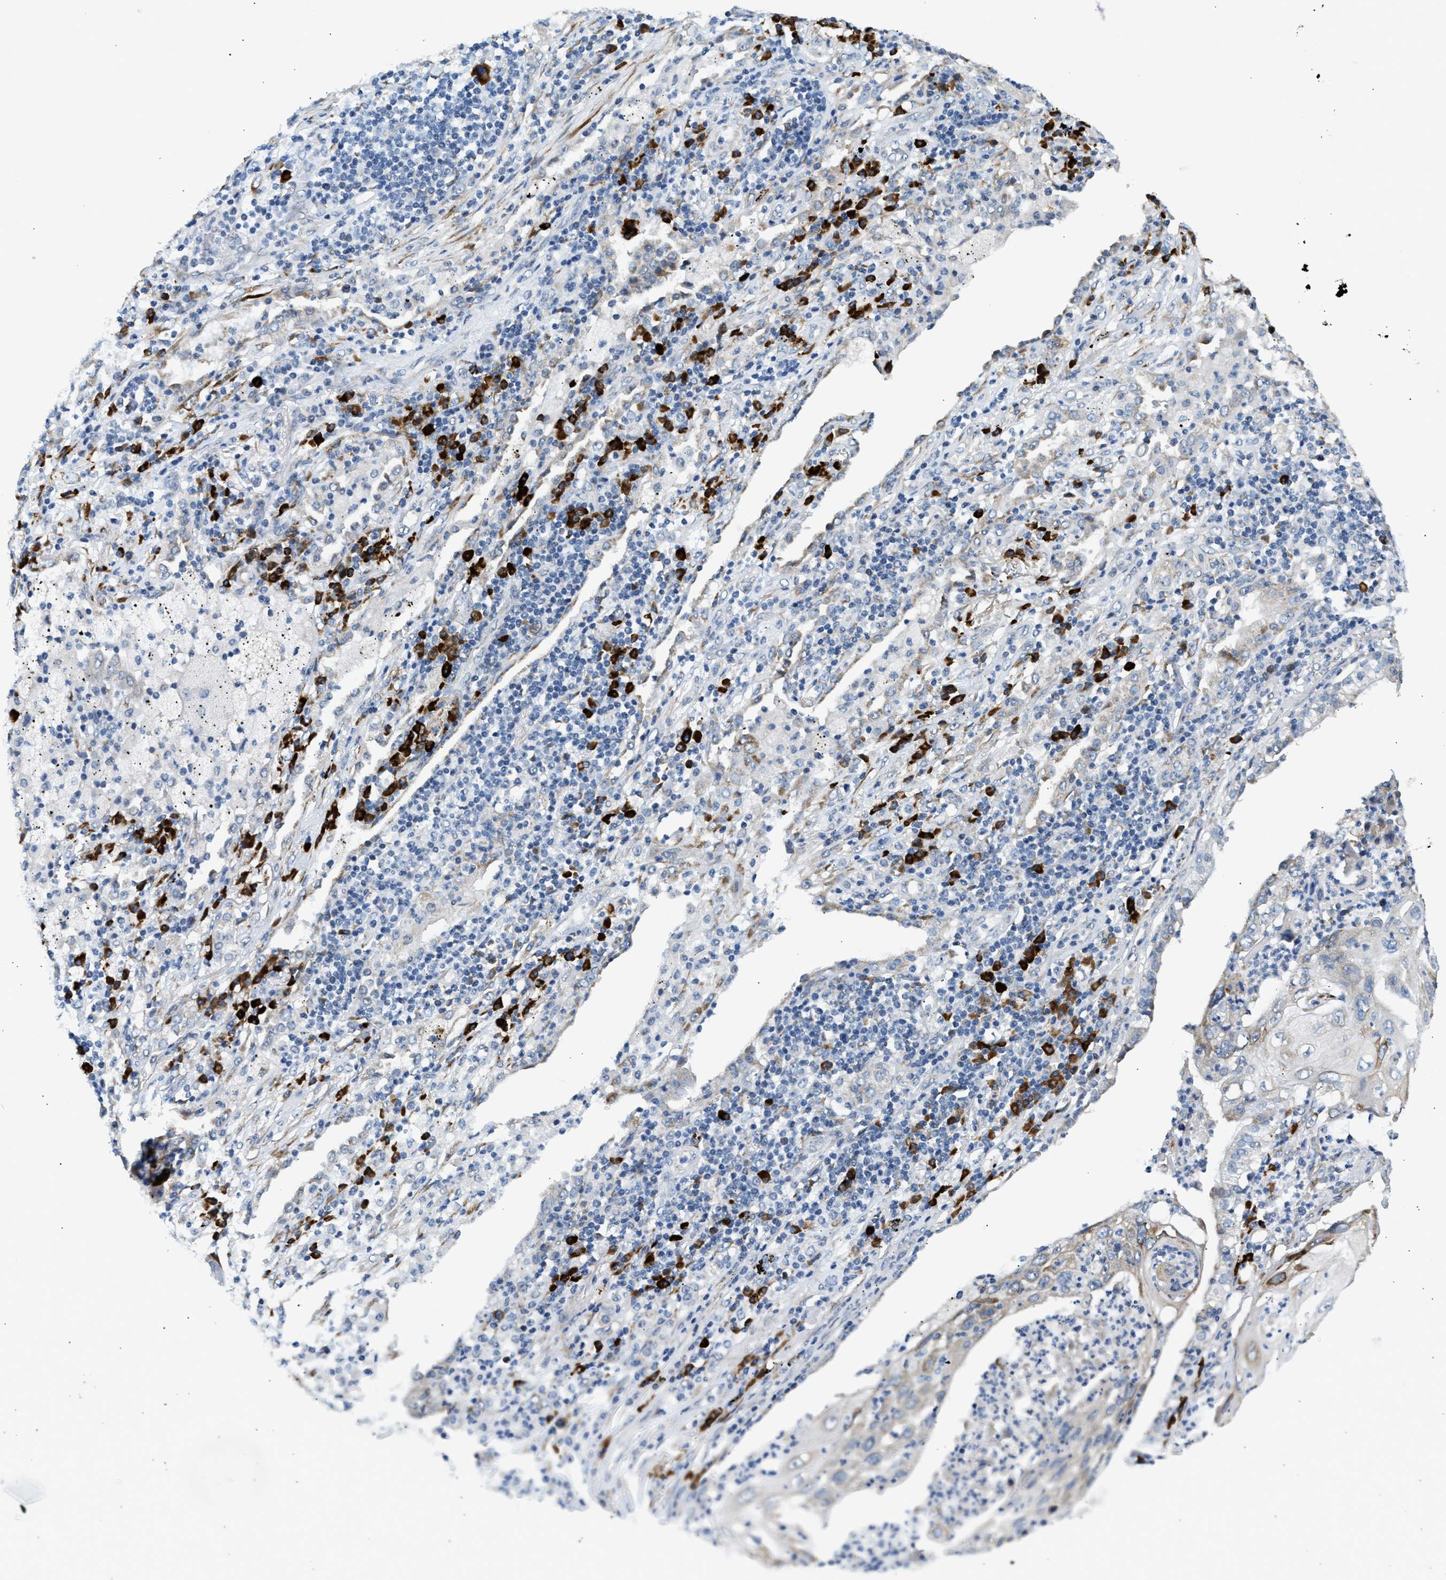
{"staining": {"intensity": "moderate", "quantity": "25%-75%", "location": "cytoplasmic/membranous"}, "tissue": "lung cancer", "cell_type": "Tumor cells", "image_type": "cancer", "snomed": [{"axis": "morphology", "description": "Squamous cell carcinoma, NOS"}, {"axis": "topography", "description": "Lung"}], "caption": "Squamous cell carcinoma (lung) stained for a protein reveals moderate cytoplasmic/membranous positivity in tumor cells. The protein of interest is stained brown, and the nuclei are stained in blue (DAB (3,3'-diaminobenzidine) IHC with brightfield microscopy, high magnification).", "gene": "KCNC2", "patient": {"sex": "female", "age": 63}}